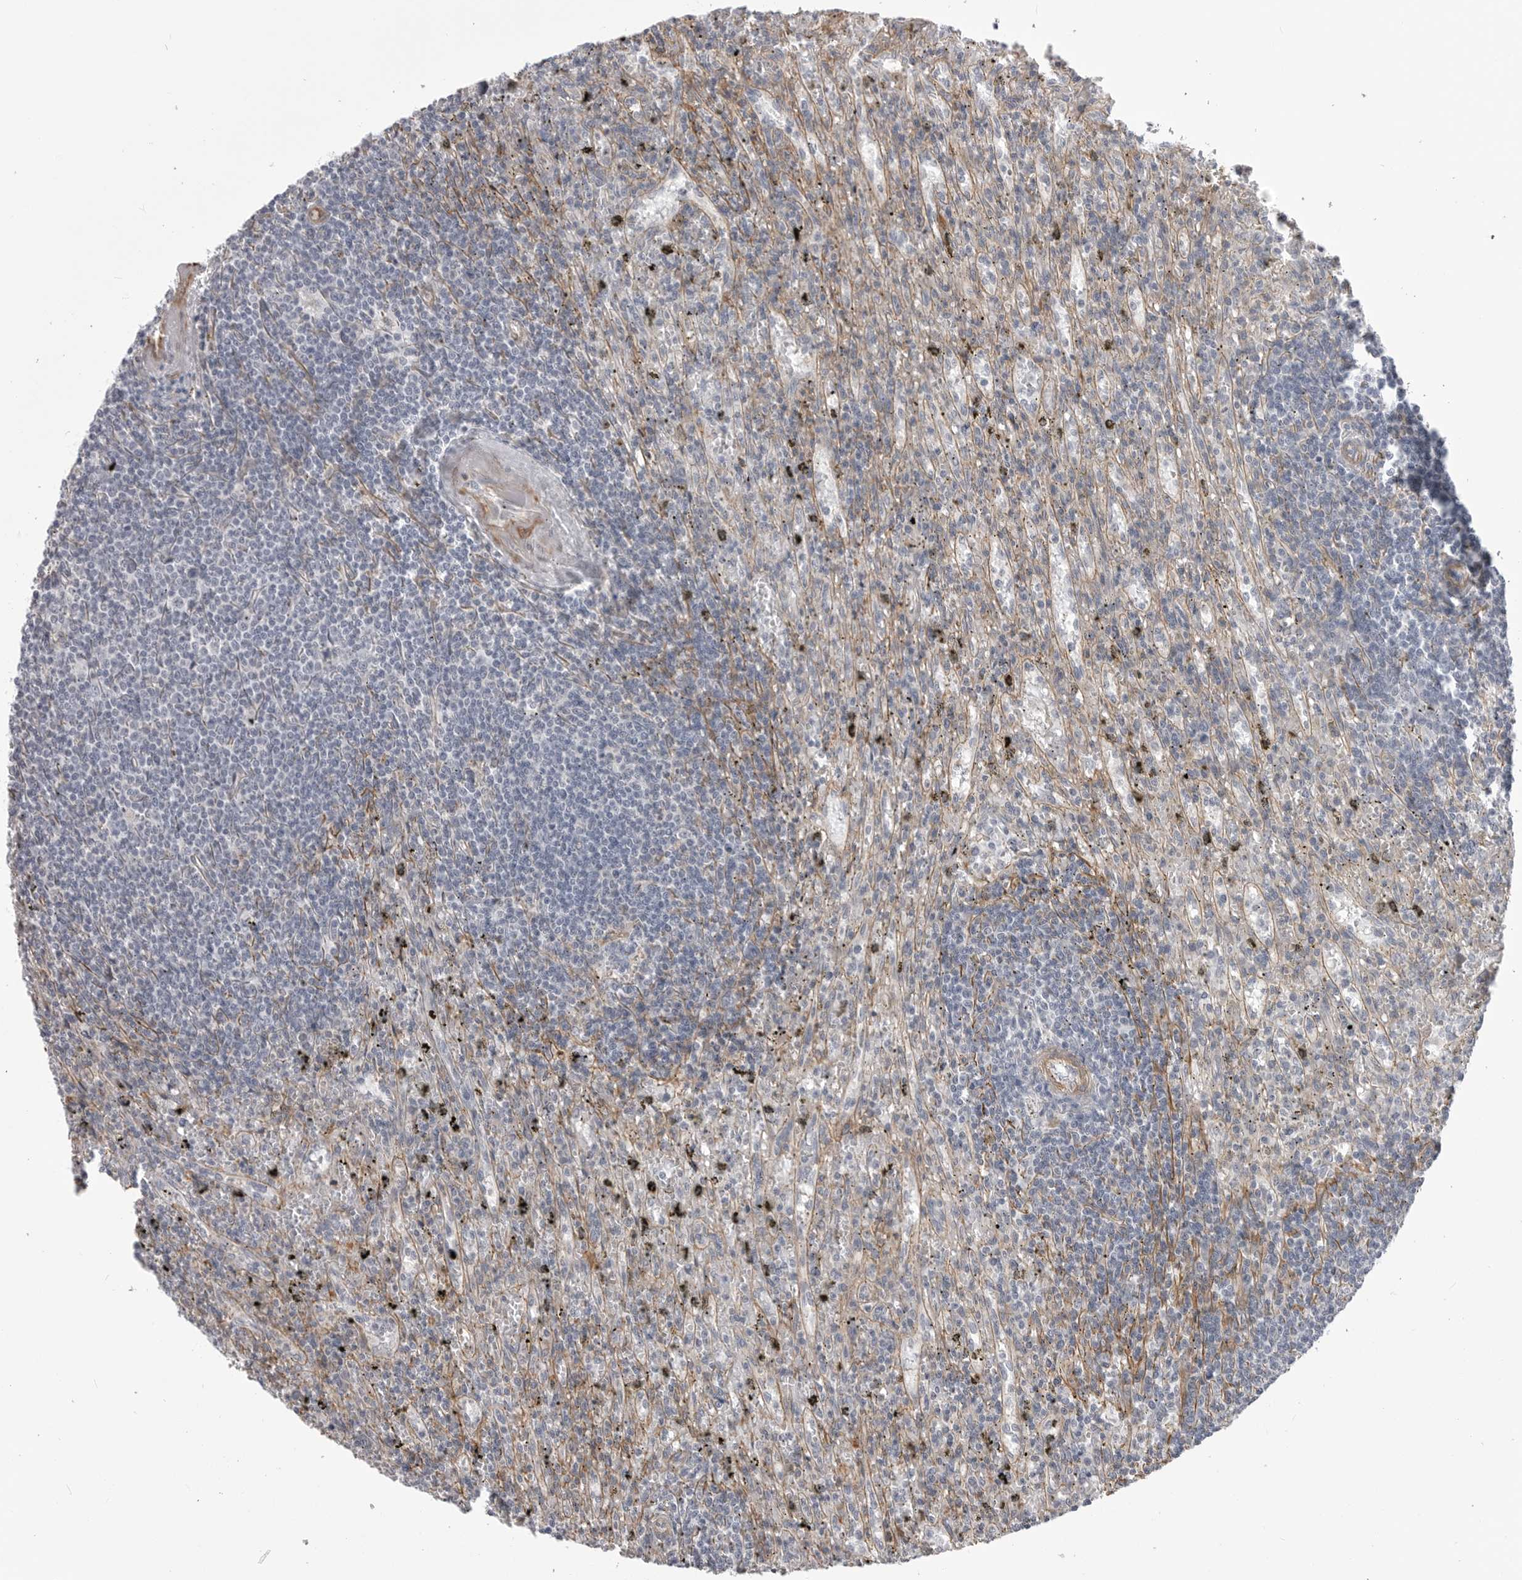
{"staining": {"intensity": "negative", "quantity": "none", "location": "none"}, "tissue": "lymphoma", "cell_type": "Tumor cells", "image_type": "cancer", "snomed": [{"axis": "morphology", "description": "Malignant lymphoma, non-Hodgkin's type, Low grade"}, {"axis": "topography", "description": "Spleen"}], "caption": "This is a histopathology image of immunohistochemistry staining of lymphoma, which shows no expression in tumor cells.", "gene": "SCP2", "patient": {"sex": "male", "age": 76}}